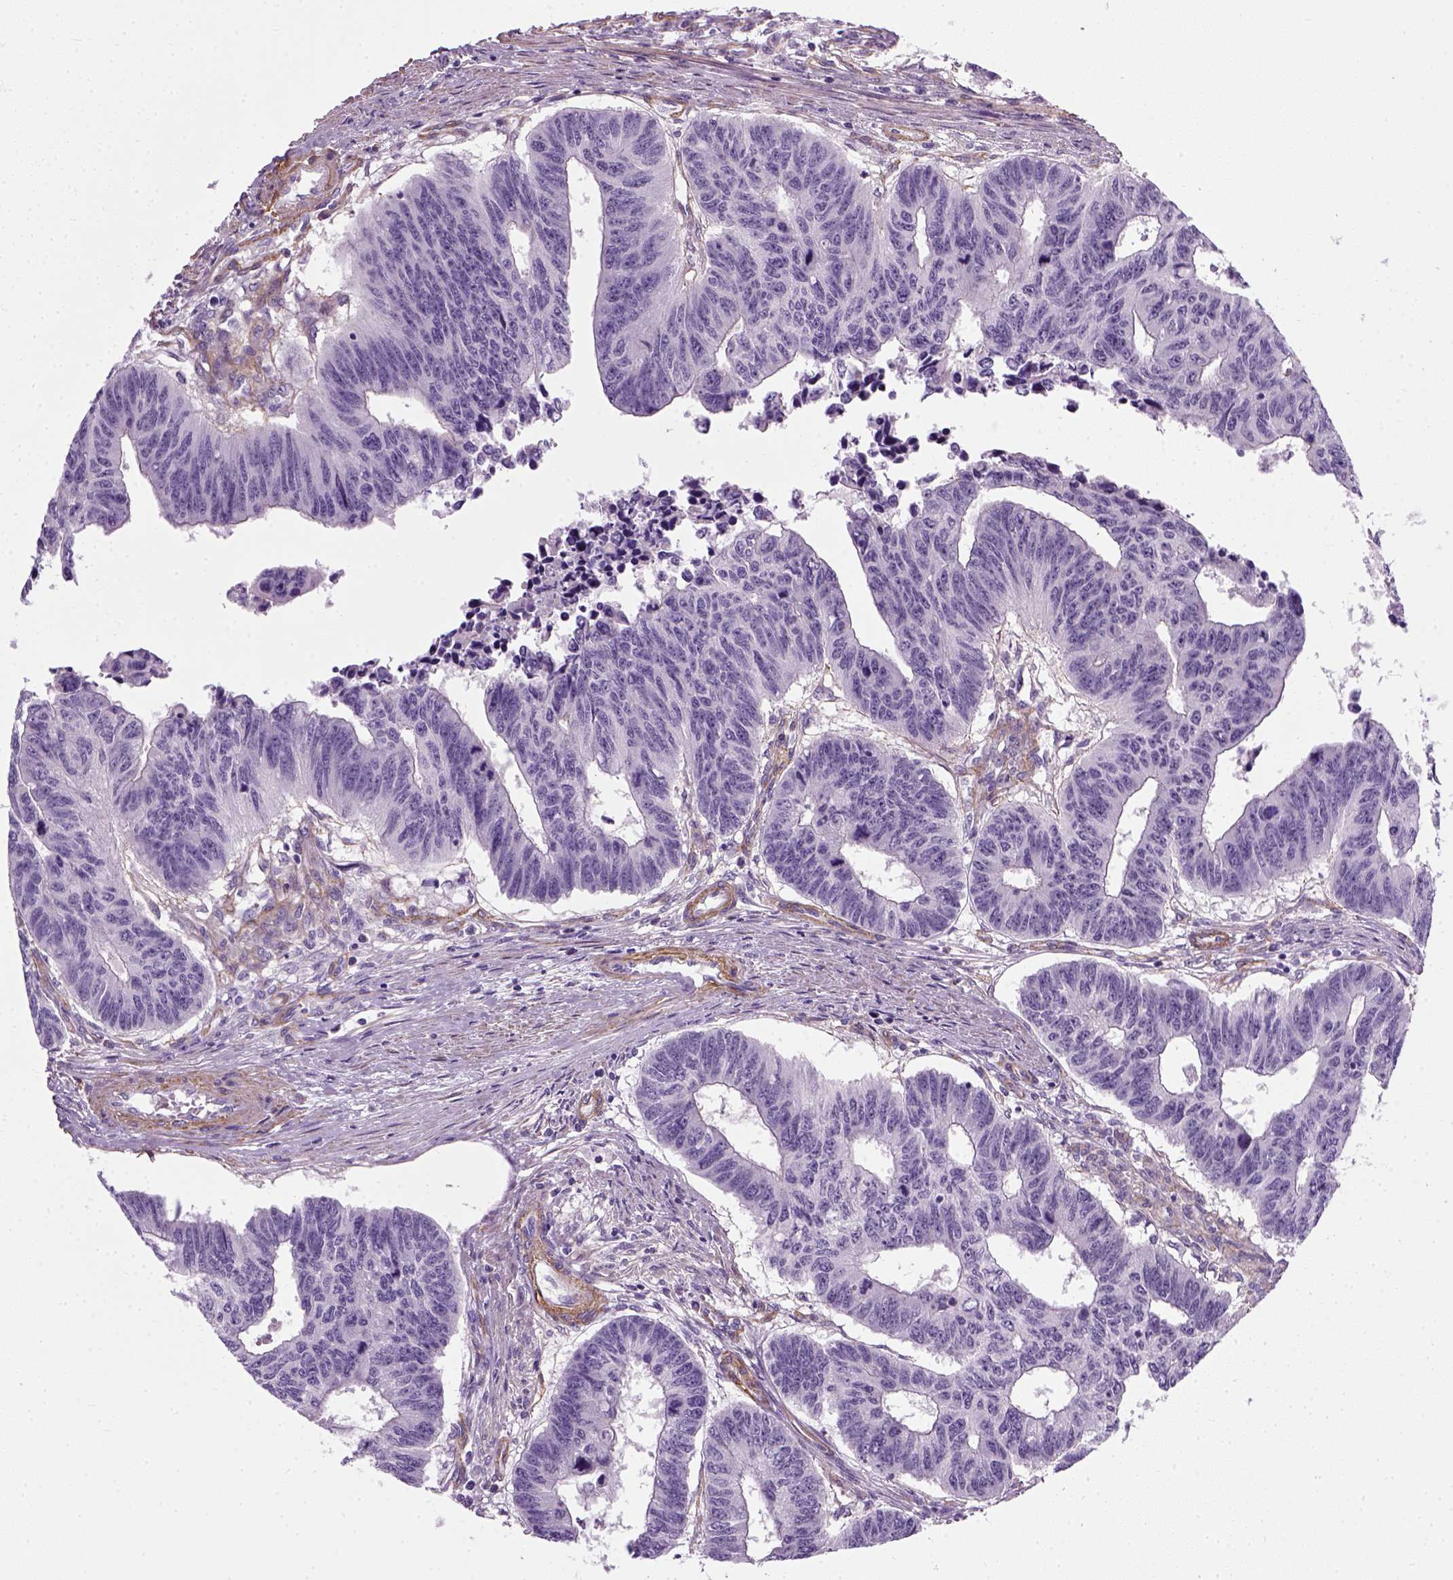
{"staining": {"intensity": "negative", "quantity": "none", "location": "none"}, "tissue": "colorectal cancer", "cell_type": "Tumor cells", "image_type": "cancer", "snomed": [{"axis": "morphology", "description": "Adenocarcinoma, NOS"}, {"axis": "topography", "description": "Rectum"}], "caption": "There is no significant staining in tumor cells of adenocarcinoma (colorectal).", "gene": "FAM161A", "patient": {"sex": "female", "age": 85}}